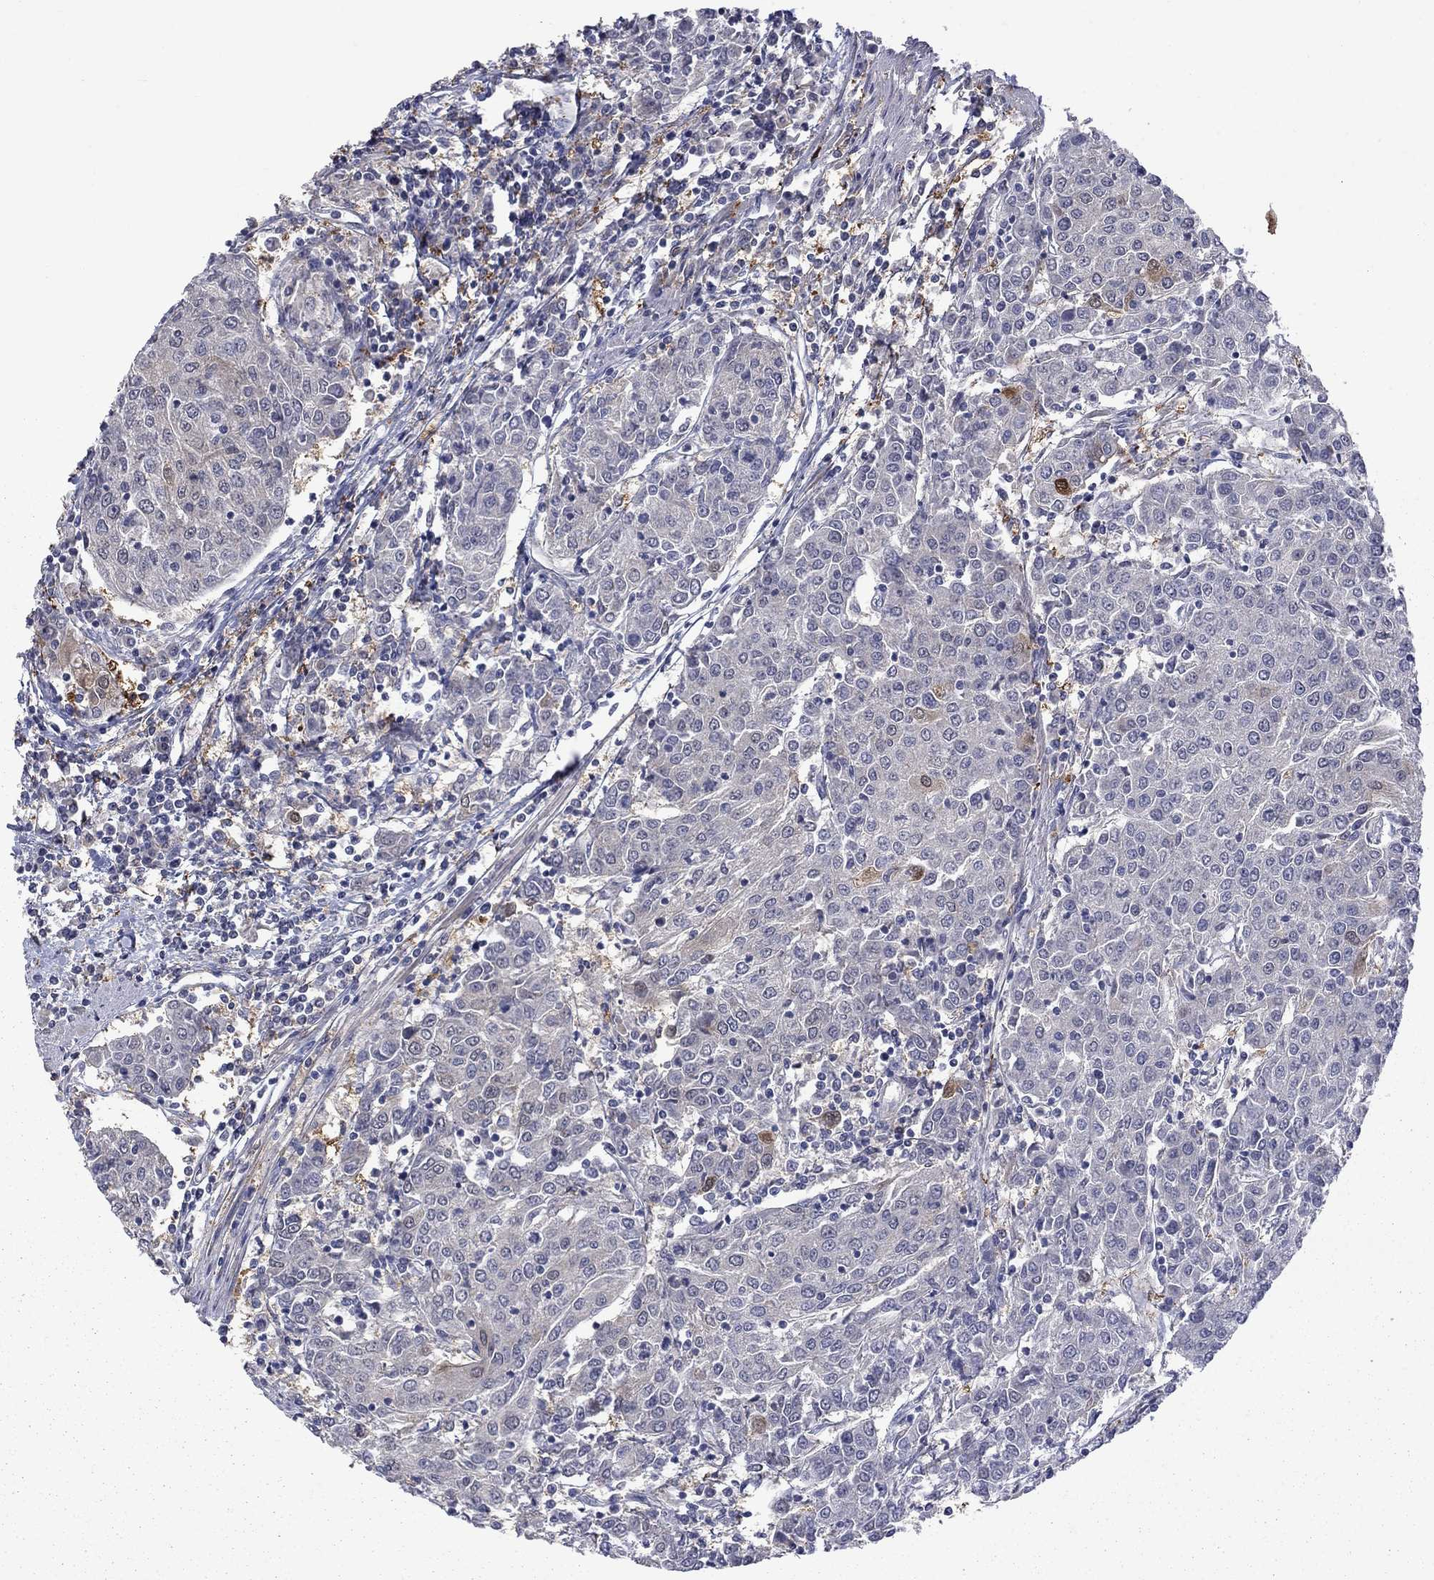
{"staining": {"intensity": "negative", "quantity": "none", "location": "none"}, "tissue": "urothelial cancer", "cell_type": "Tumor cells", "image_type": "cancer", "snomed": [{"axis": "morphology", "description": "Urothelial carcinoma, High grade"}, {"axis": "topography", "description": "Urinary bladder"}], "caption": "The histopathology image exhibits no significant expression in tumor cells of urothelial cancer.", "gene": "CBR1", "patient": {"sex": "female", "age": 85}}